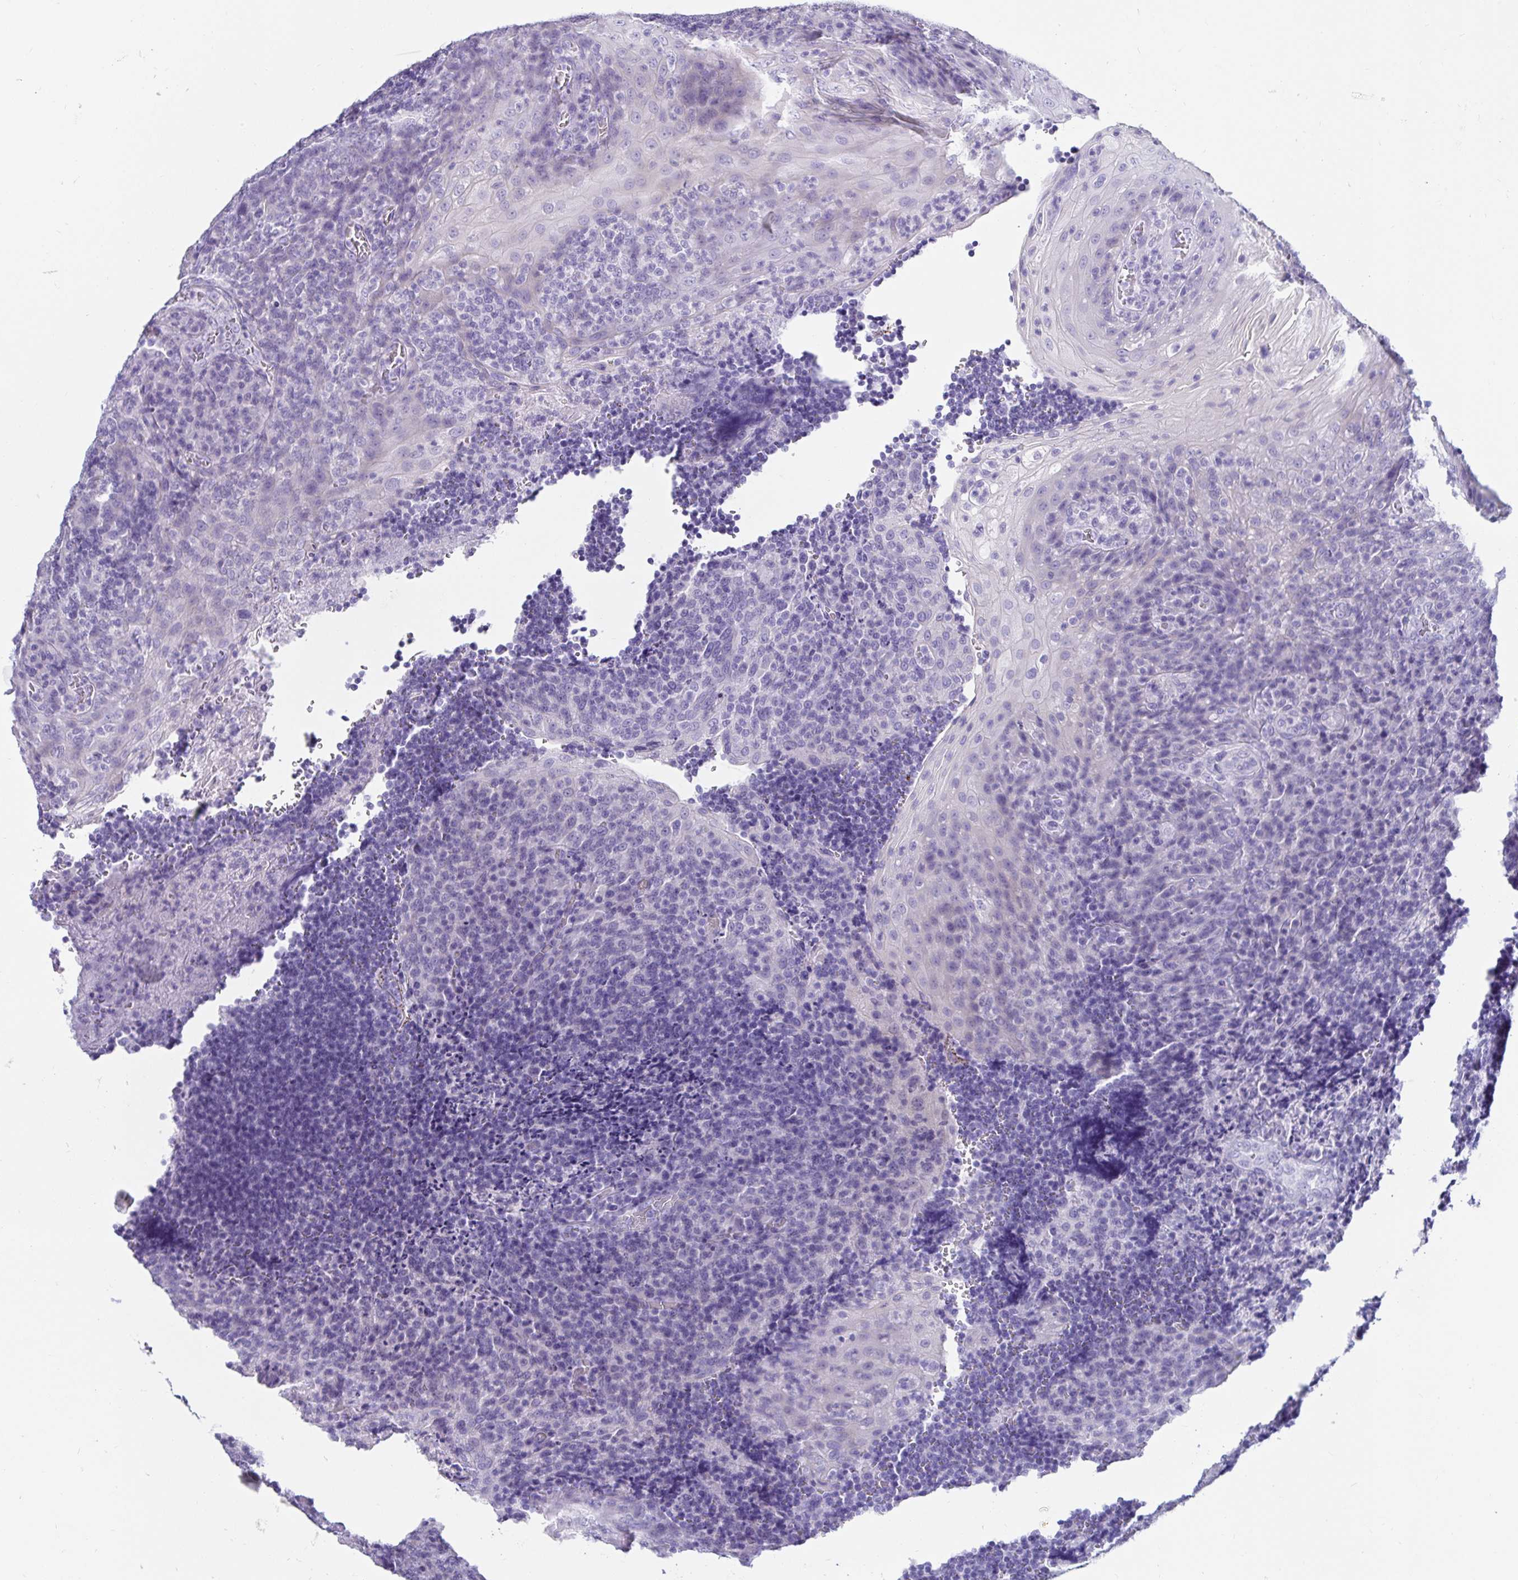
{"staining": {"intensity": "negative", "quantity": "none", "location": "none"}, "tissue": "tonsil", "cell_type": "Germinal center cells", "image_type": "normal", "snomed": [{"axis": "morphology", "description": "Normal tissue, NOS"}, {"axis": "topography", "description": "Tonsil"}], "caption": "The immunohistochemistry (IHC) photomicrograph has no significant positivity in germinal center cells of tonsil.", "gene": "ZPBP2", "patient": {"sex": "male", "age": 17}}